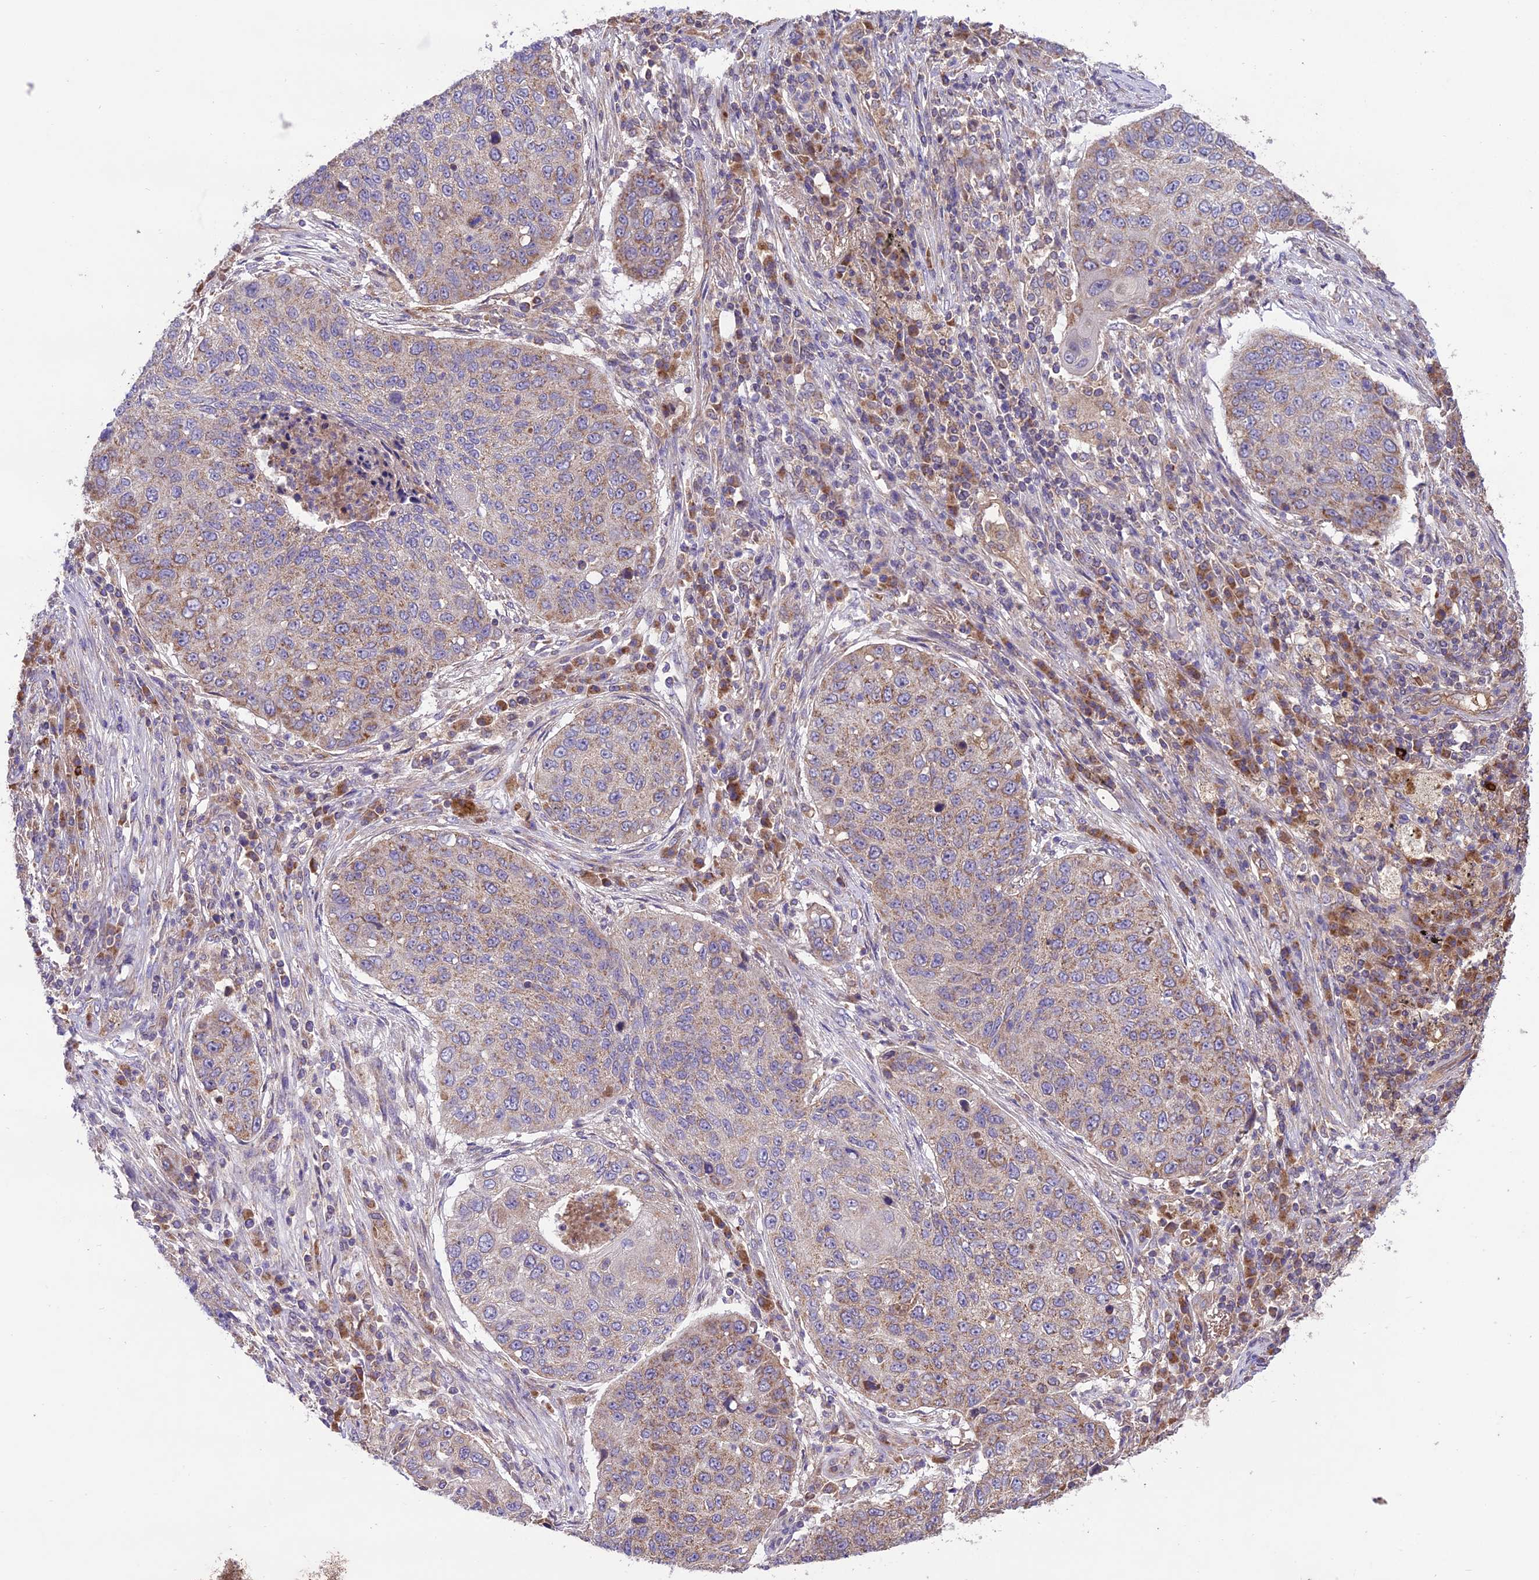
{"staining": {"intensity": "moderate", "quantity": "<25%", "location": "cytoplasmic/membranous"}, "tissue": "lung cancer", "cell_type": "Tumor cells", "image_type": "cancer", "snomed": [{"axis": "morphology", "description": "Squamous cell carcinoma, NOS"}, {"axis": "topography", "description": "Lung"}], "caption": "An immunohistochemistry micrograph of tumor tissue is shown. Protein staining in brown labels moderate cytoplasmic/membranous positivity in lung cancer (squamous cell carcinoma) within tumor cells. The protein is shown in brown color, while the nuclei are stained blue.", "gene": "NDUFAF1", "patient": {"sex": "female", "age": 63}}